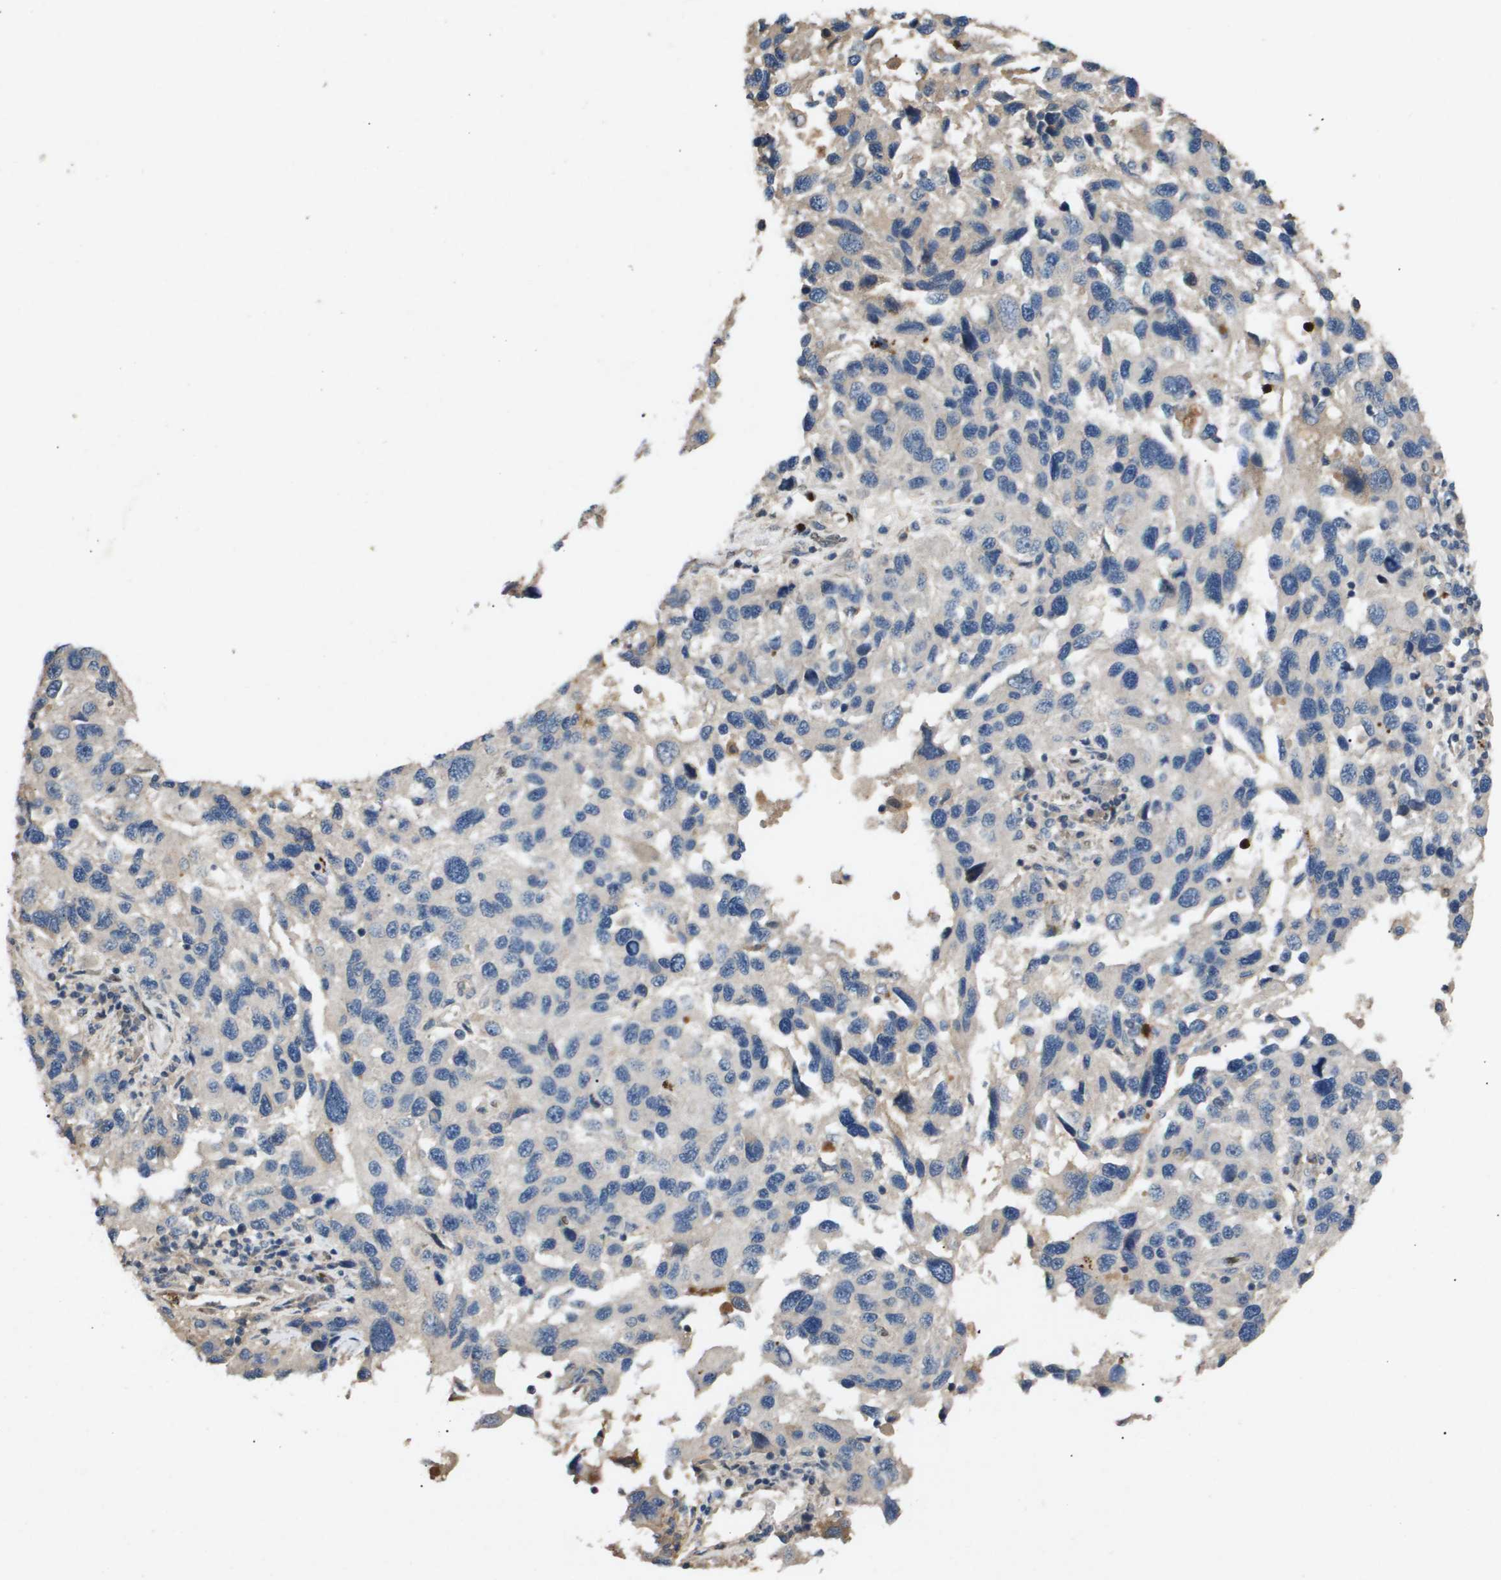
{"staining": {"intensity": "negative", "quantity": "none", "location": "none"}, "tissue": "melanoma", "cell_type": "Tumor cells", "image_type": "cancer", "snomed": [{"axis": "morphology", "description": "Malignant melanoma, NOS"}, {"axis": "topography", "description": "Skin"}], "caption": "There is no significant positivity in tumor cells of melanoma. Brightfield microscopy of IHC stained with DAB (3,3'-diaminobenzidine) (brown) and hematoxylin (blue), captured at high magnification.", "gene": "ERG", "patient": {"sex": "male", "age": 53}}